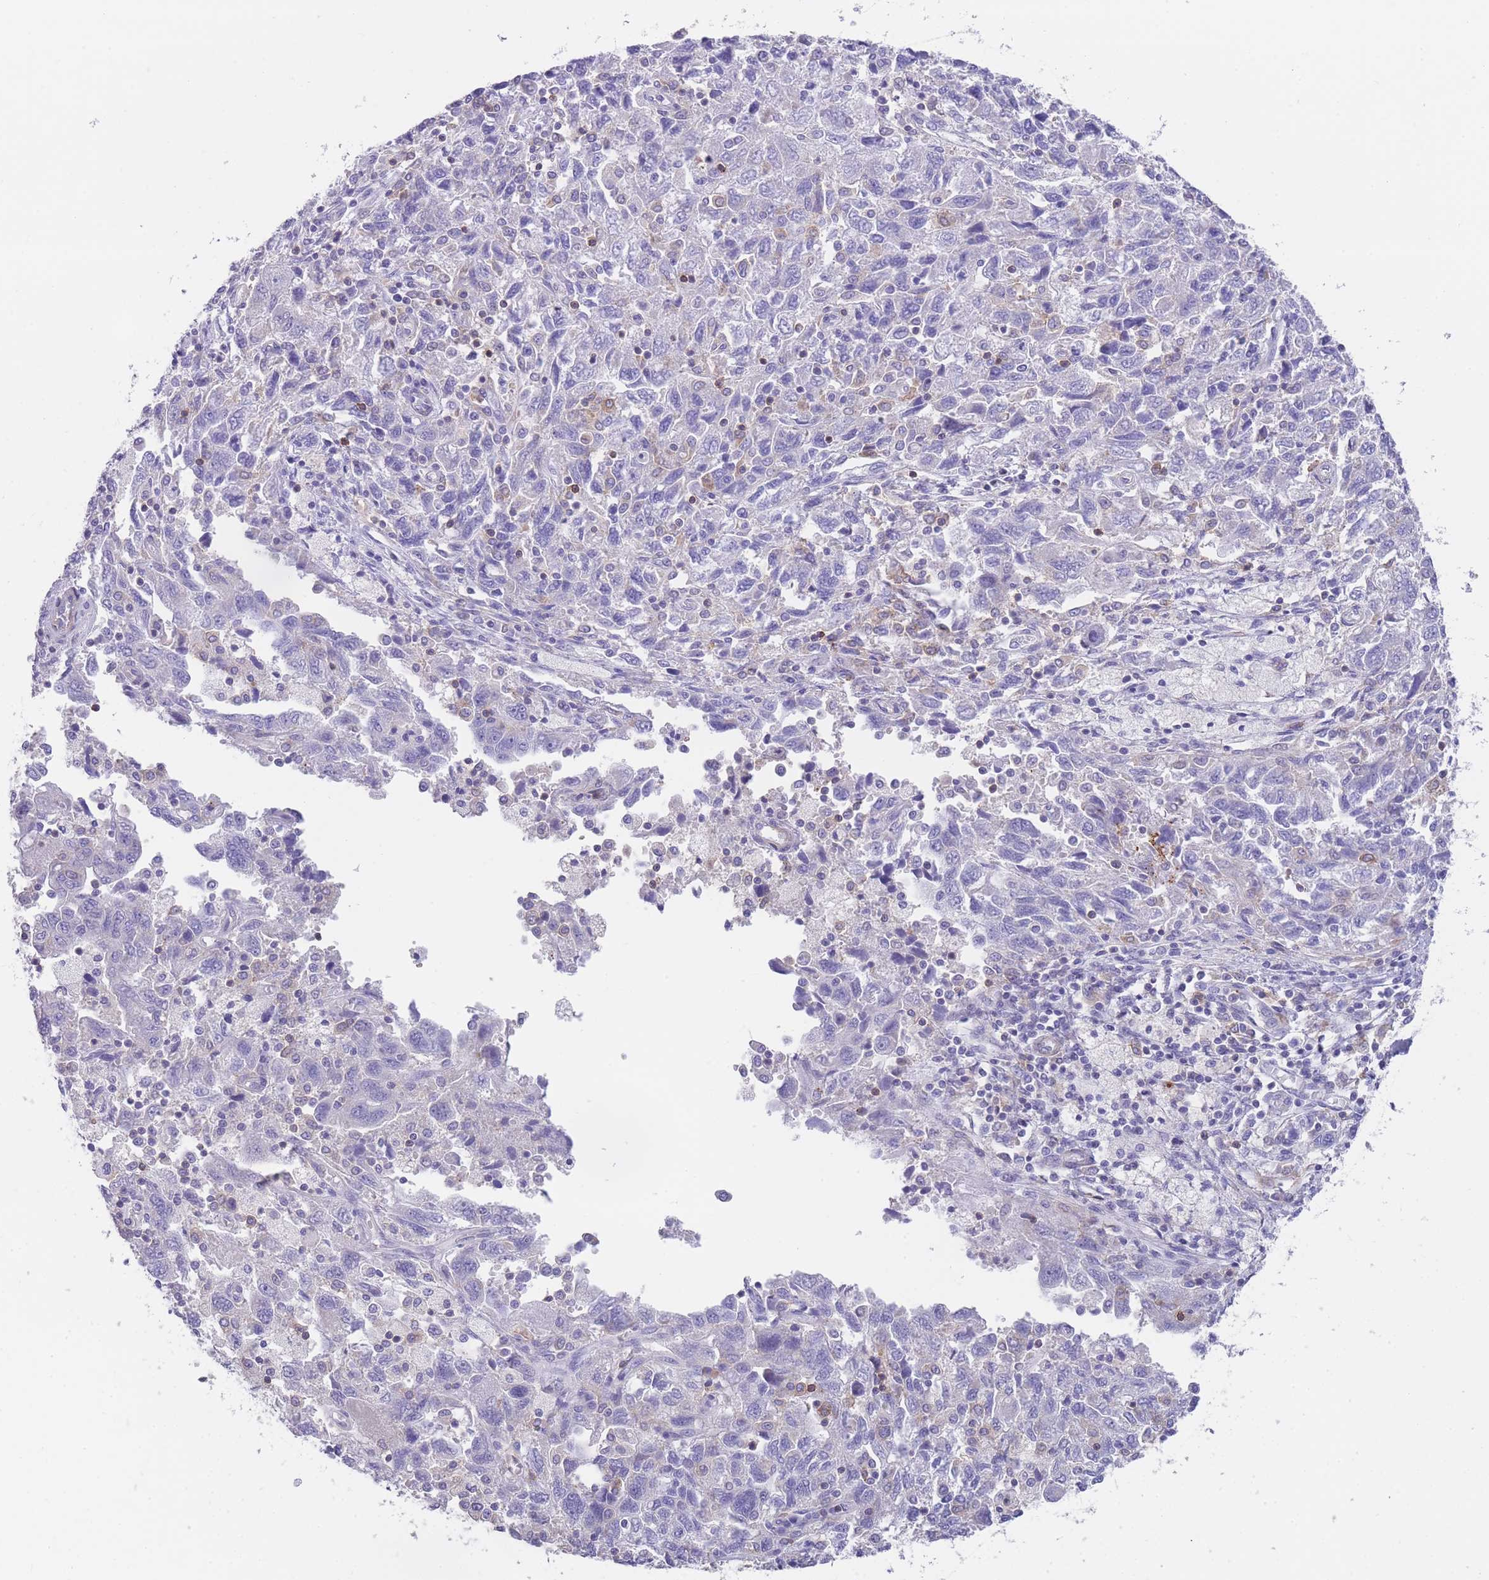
{"staining": {"intensity": "negative", "quantity": "none", "location": "none"}, "tissue": "ovarian cancer", "cell_type": "Tumor cells", "image_type": "cancer", "snomed": [{"axis": "morphology", "description": "Carcinoma, NOS"}, {"axis": "morphology", "description": "Cystadenocarcinoma, serous, NOS"}, {"axis": "topography", "description": "Ovary"}], "caption": "Tumor cells show no significant staining in ovarian cancer.", "gene": "LDB3", "patient": {"sex": "female", "age": 69}}